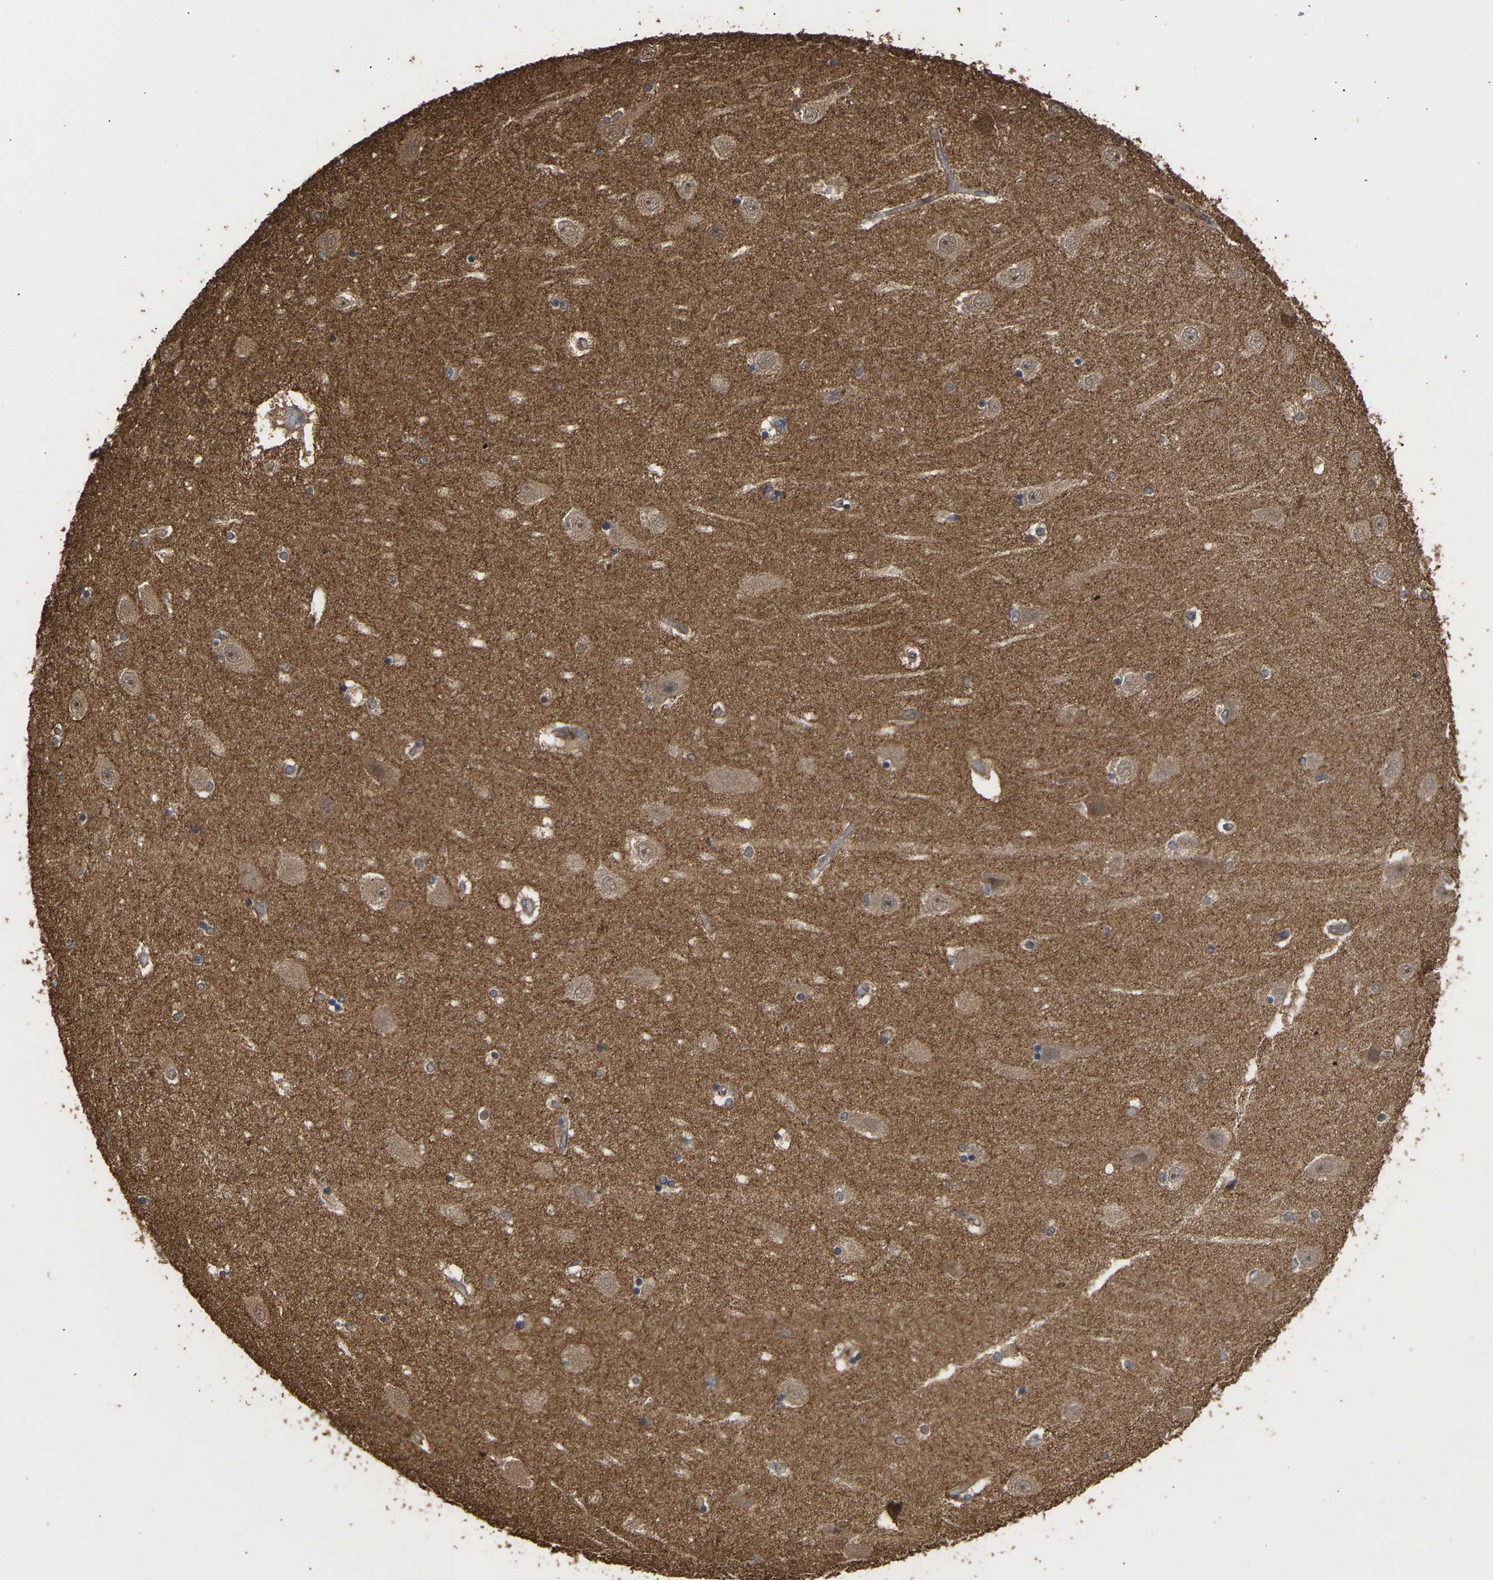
{"staining": {"intensity": "weak", "quantity": "<25%", "location": "cytoplasmic/membranous"}, "tissue": "hippocampus", "cell_type": "Glial cells", "image_type": "normal", "snomed": [{"axis": "morphology", "description": "Normal tissue, NOS"}, {"axis": "topography", "description": "Hippocampus"}], "caption": "Benign hippocampus was stained to show a protein in brown. There is no significant staining in glial cells. (Immunohistochemistry, brightfield microscopy, high magnification).", "gene": "AMPH", "patient": {"sex": "female", "age": 54}}